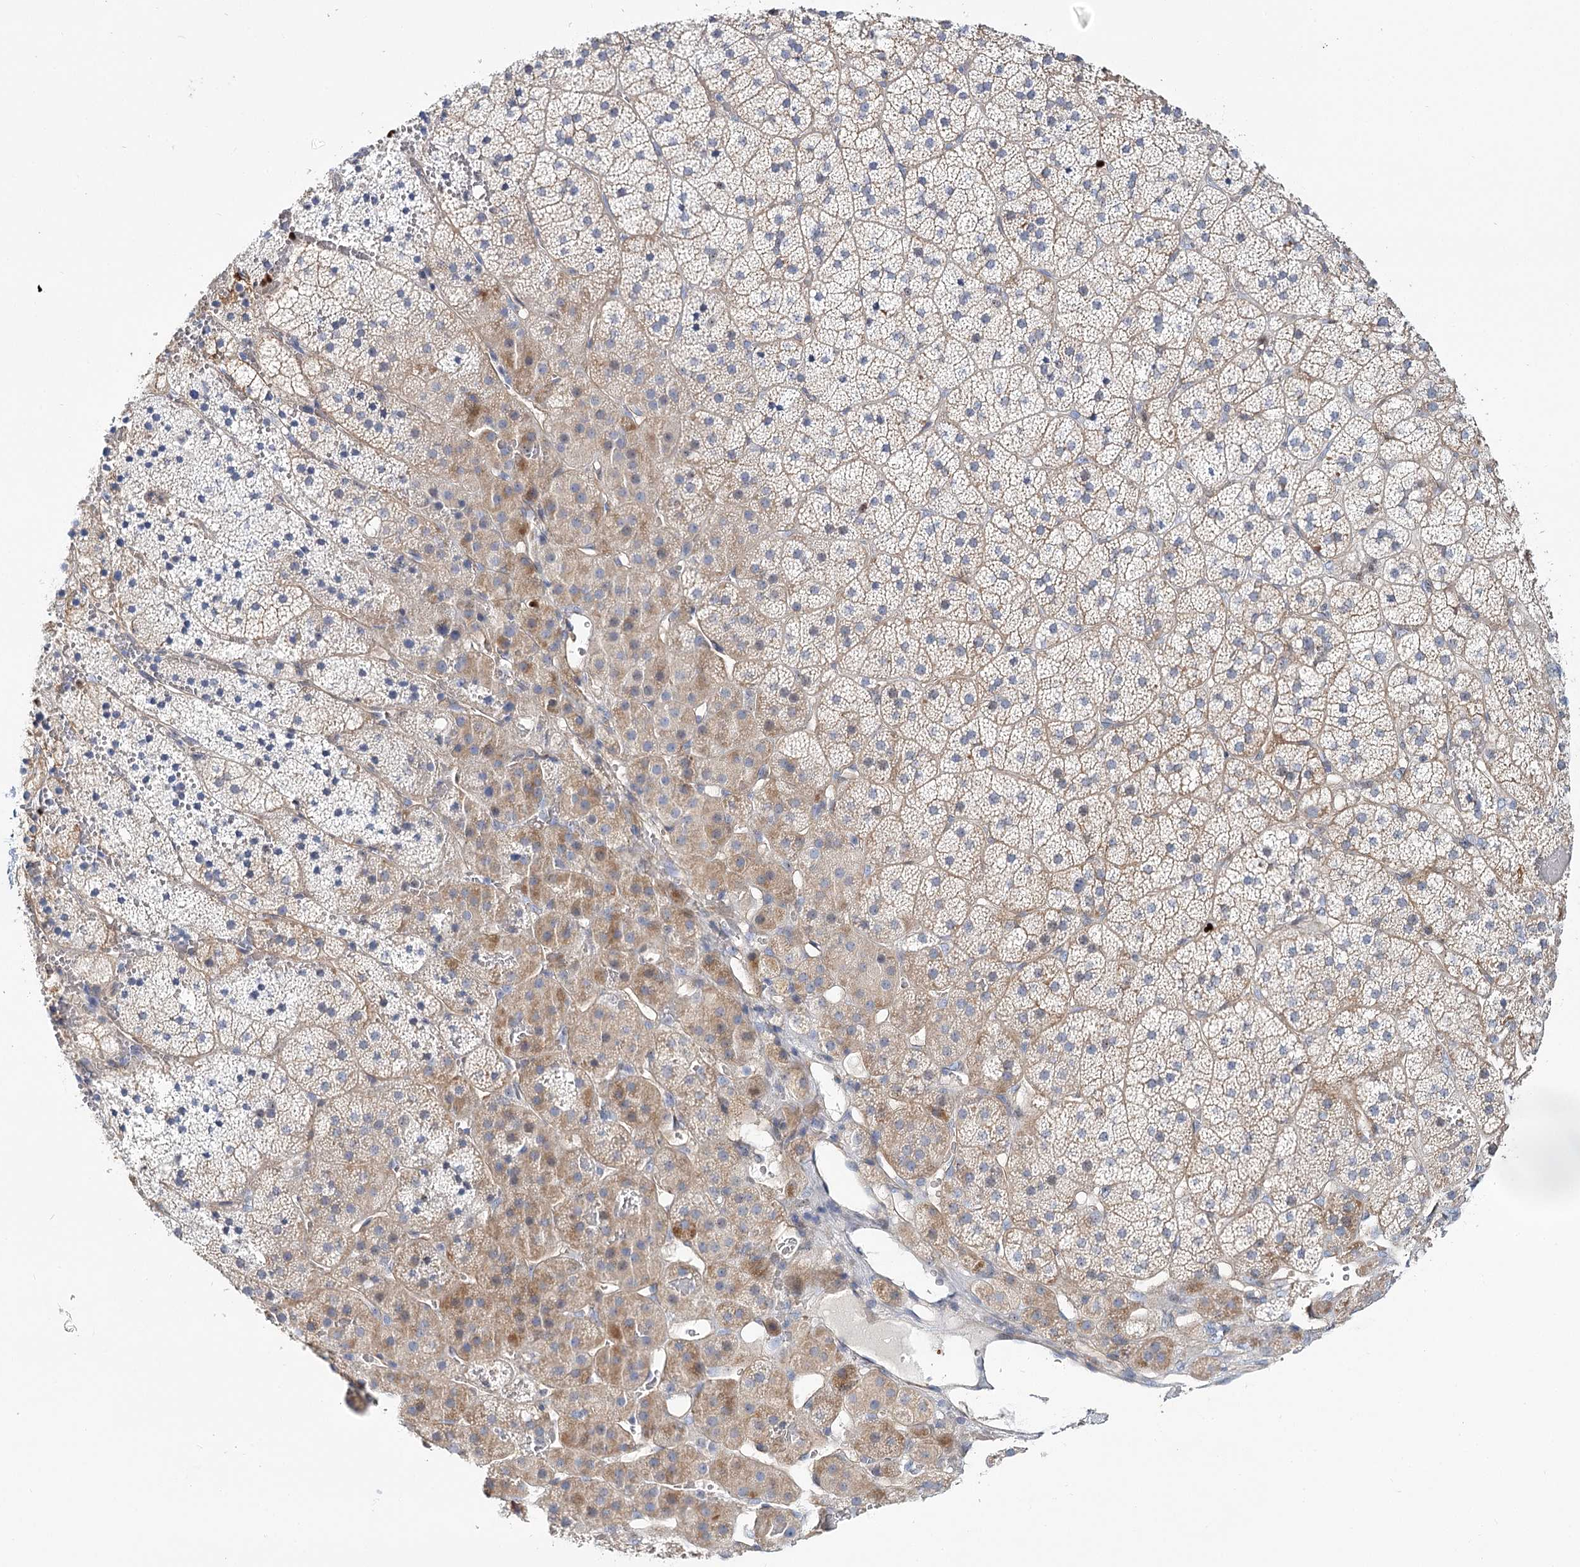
{"staining": {"intensity": "moderate", "quantity": "25%-75%", "location": "cytoplasmic/membranous"}, "tissue": "adrenal gland", "cell_type": "Glandular cells", "image_type": "normal", "snomed": [{"axis": "morphology", "description": "Normal tissue, NOS"}, {"axis": "topography", "description": "Adrenal gland"}], "caption": "Immunohistochemistry (DAB) staining of normal human adrenal gland exhibits moderate cytoplasmic/membranous protein expression in approximately 25%-75% of glandular cells.", "gene": "C11orf52", "patient": {"sex": "female", "age": 44}}